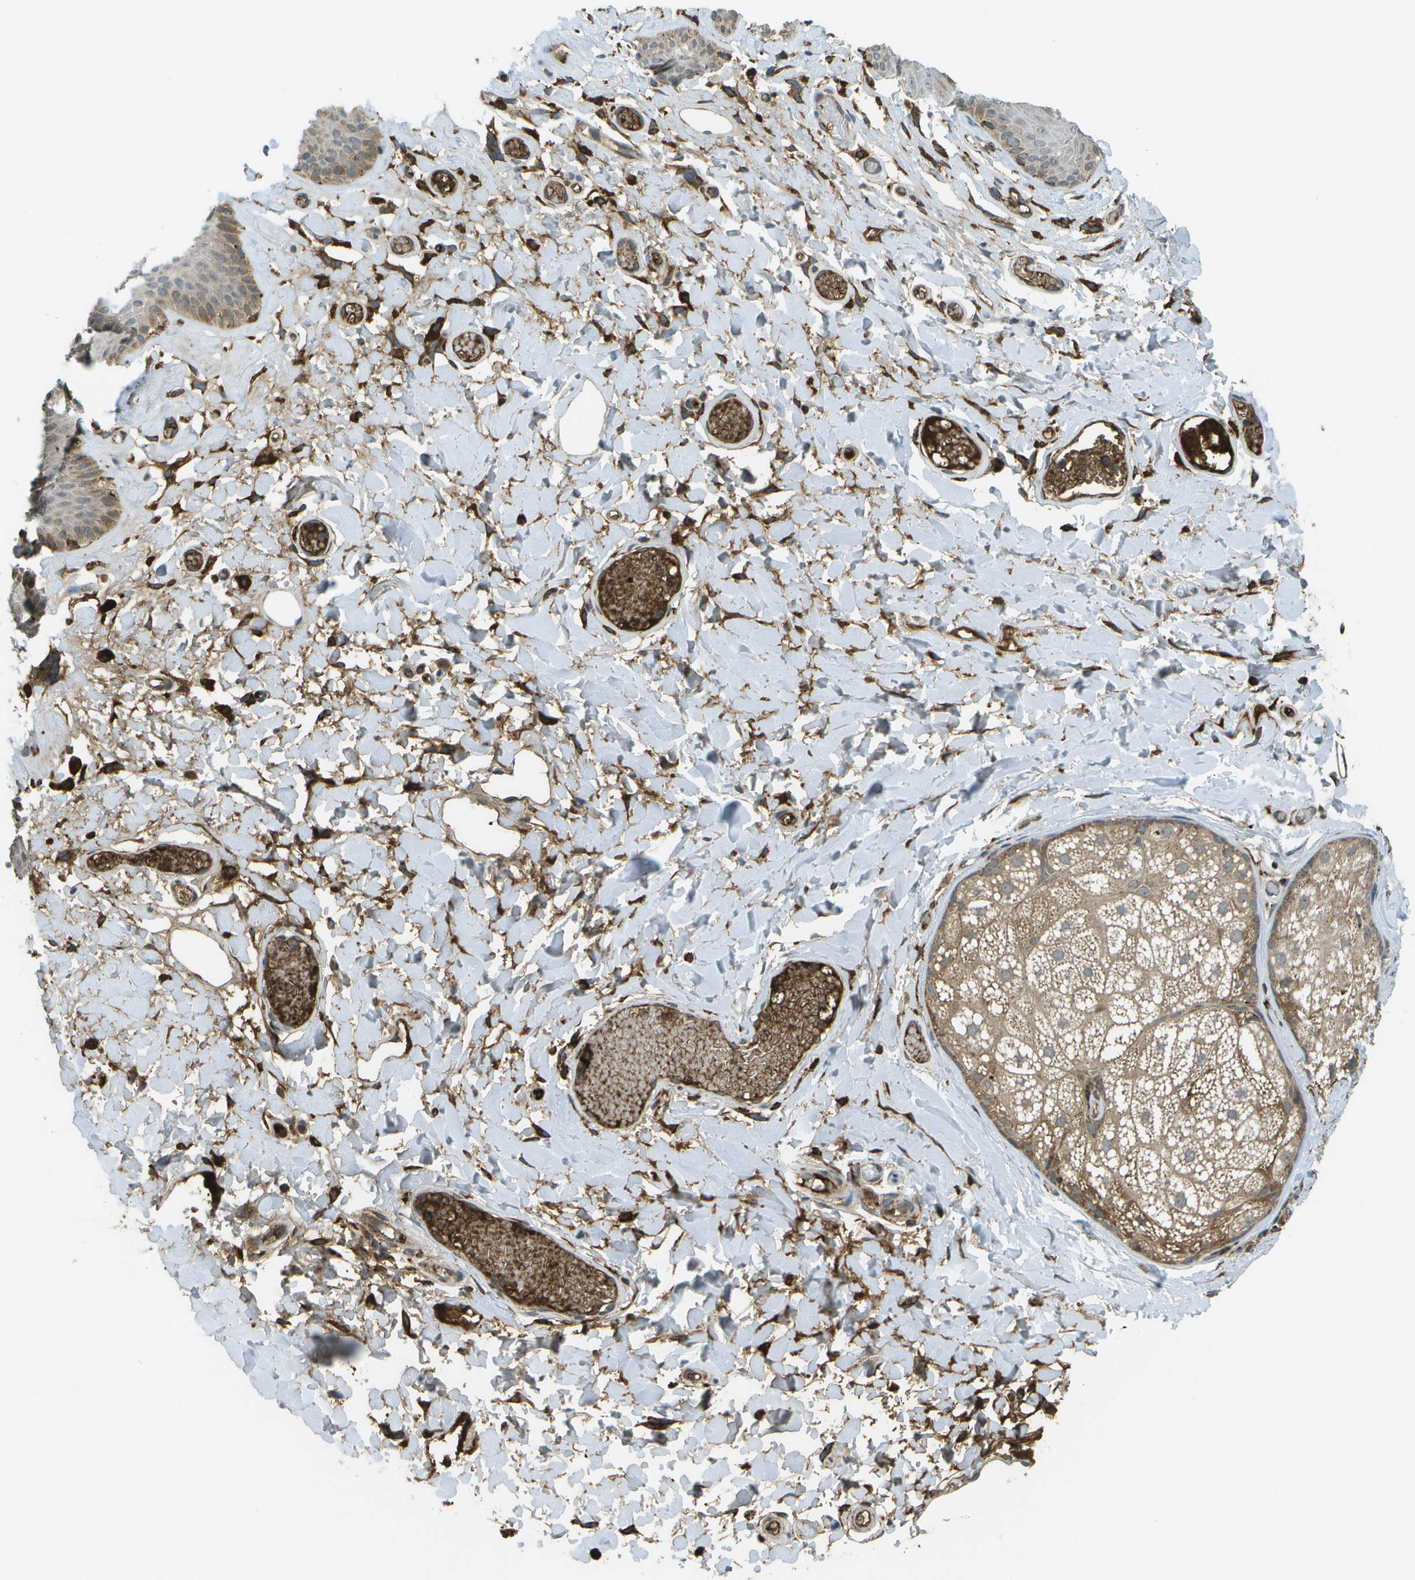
{"staining": {"intensity": "moderate", "quantity": "25%-75%", "location": "cytoplasmic/membranous"}, "tissue": "skin", "cell_type": "Epidermal cells", "image_type": "normal", "snomed": [{"axis": "morphology", "description": "Normal tissue, NOS"}, {"axis": "topography", "description": "Vulva"}], "caption": "Immunohistochemistry (IHC) micrograph of unremarkable skin: human skin stained using immunohistochemistry (IHC) demonstrates medium levels of moderate protein expression localized specifically in the cytoplasmic/membranous of epidermal cells, appearing as a cytoplasmic/membranous brown color.", "gene": "USP30", "patient": {"sex": "female", "age": 73}}